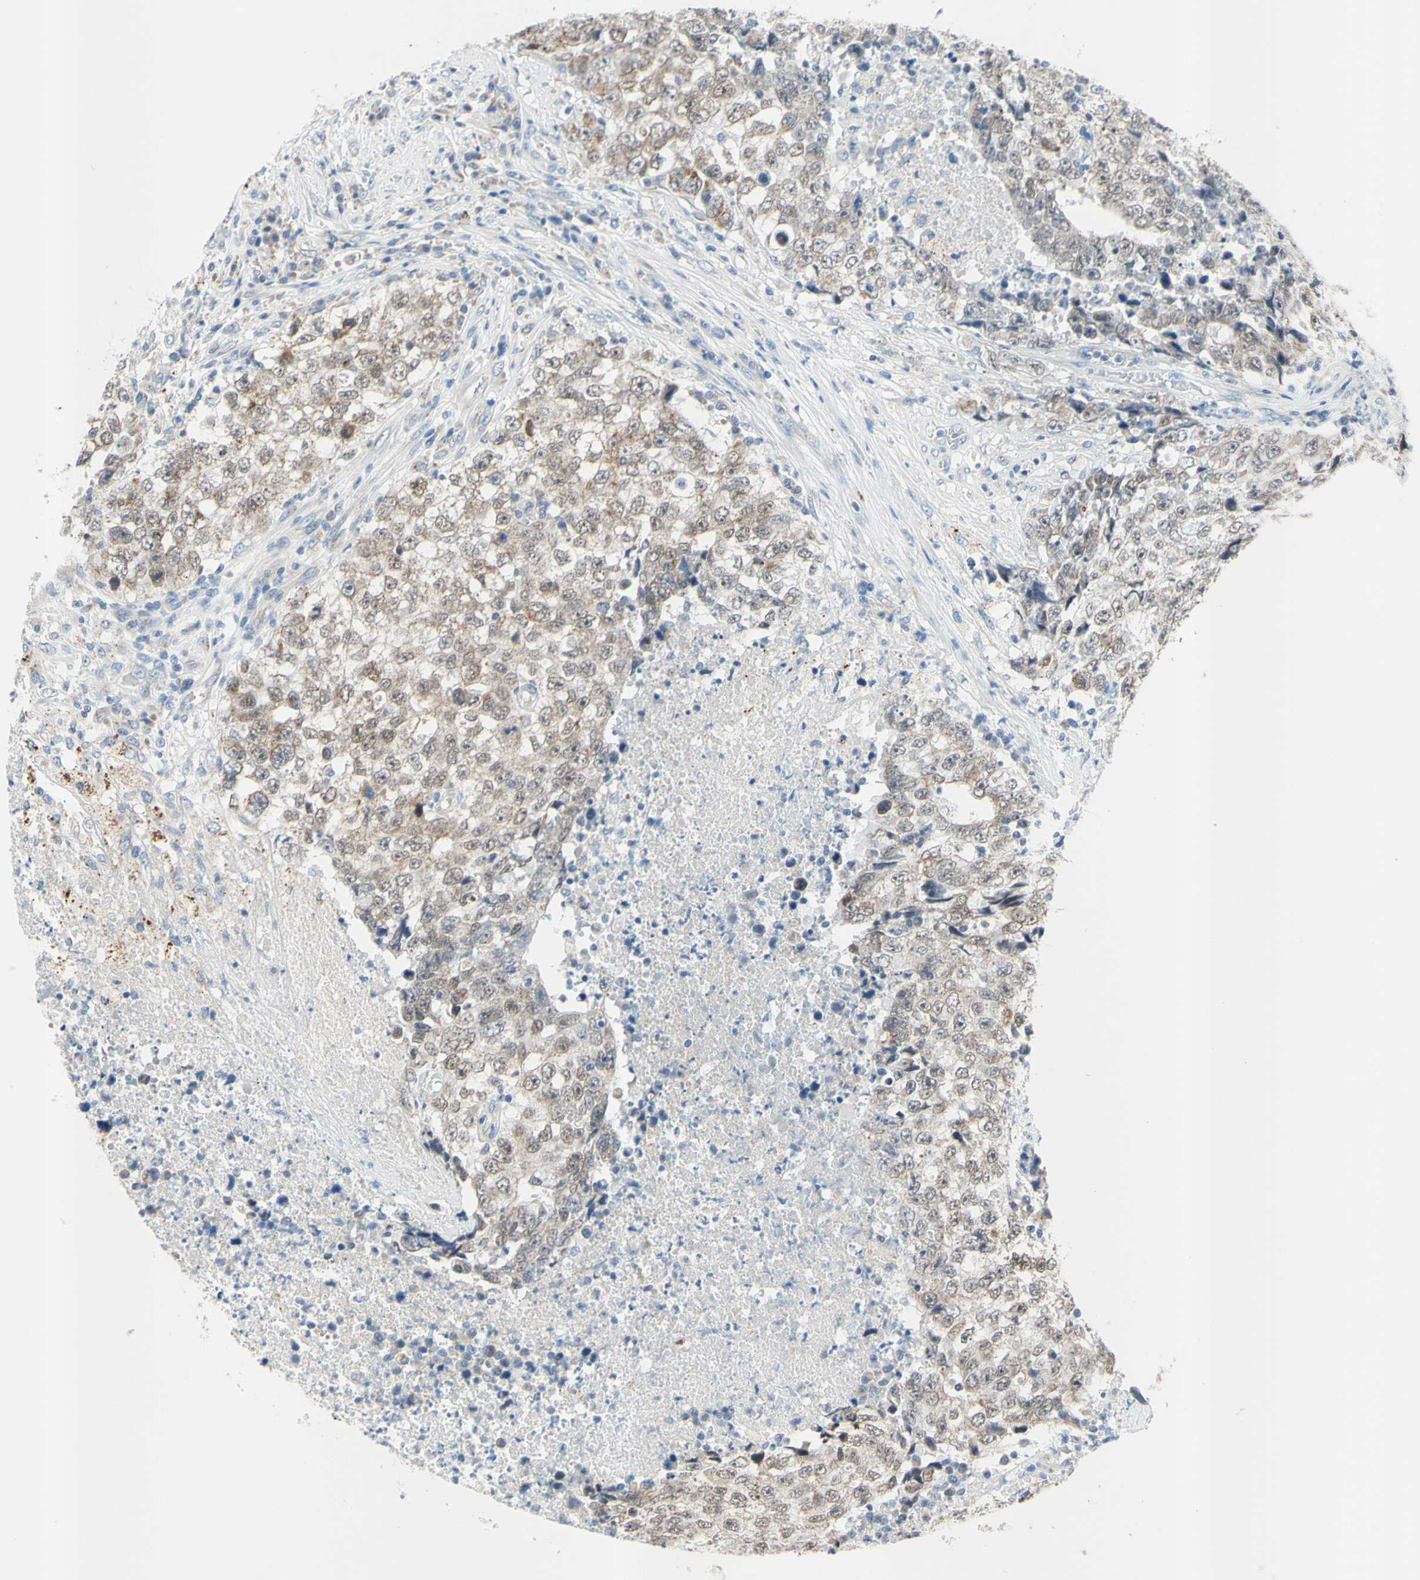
{"staining": {"intensity": "weak", "quantity": ">75%", "location": "cytoplasmic/membranous"}, "tissue": "testis cancer", "cell_type": "Tumor cells", "image_type": "cancer", "snomed": [{"axis": "morphology", "description": "Necrosis, NOS"}, {"axis": "morphology", "description": "Carcinoma, Embryonal, NOS"}, {"axis": "topography", "description": "Testis"}], "caption": "Tumor cells display low levels of weak cytoplasmic/membranous staining in approximately >75% of cells in testis embryonal carcinoma.", "gene": "MFF", "patient": {"sex": "male", "age": 19}}